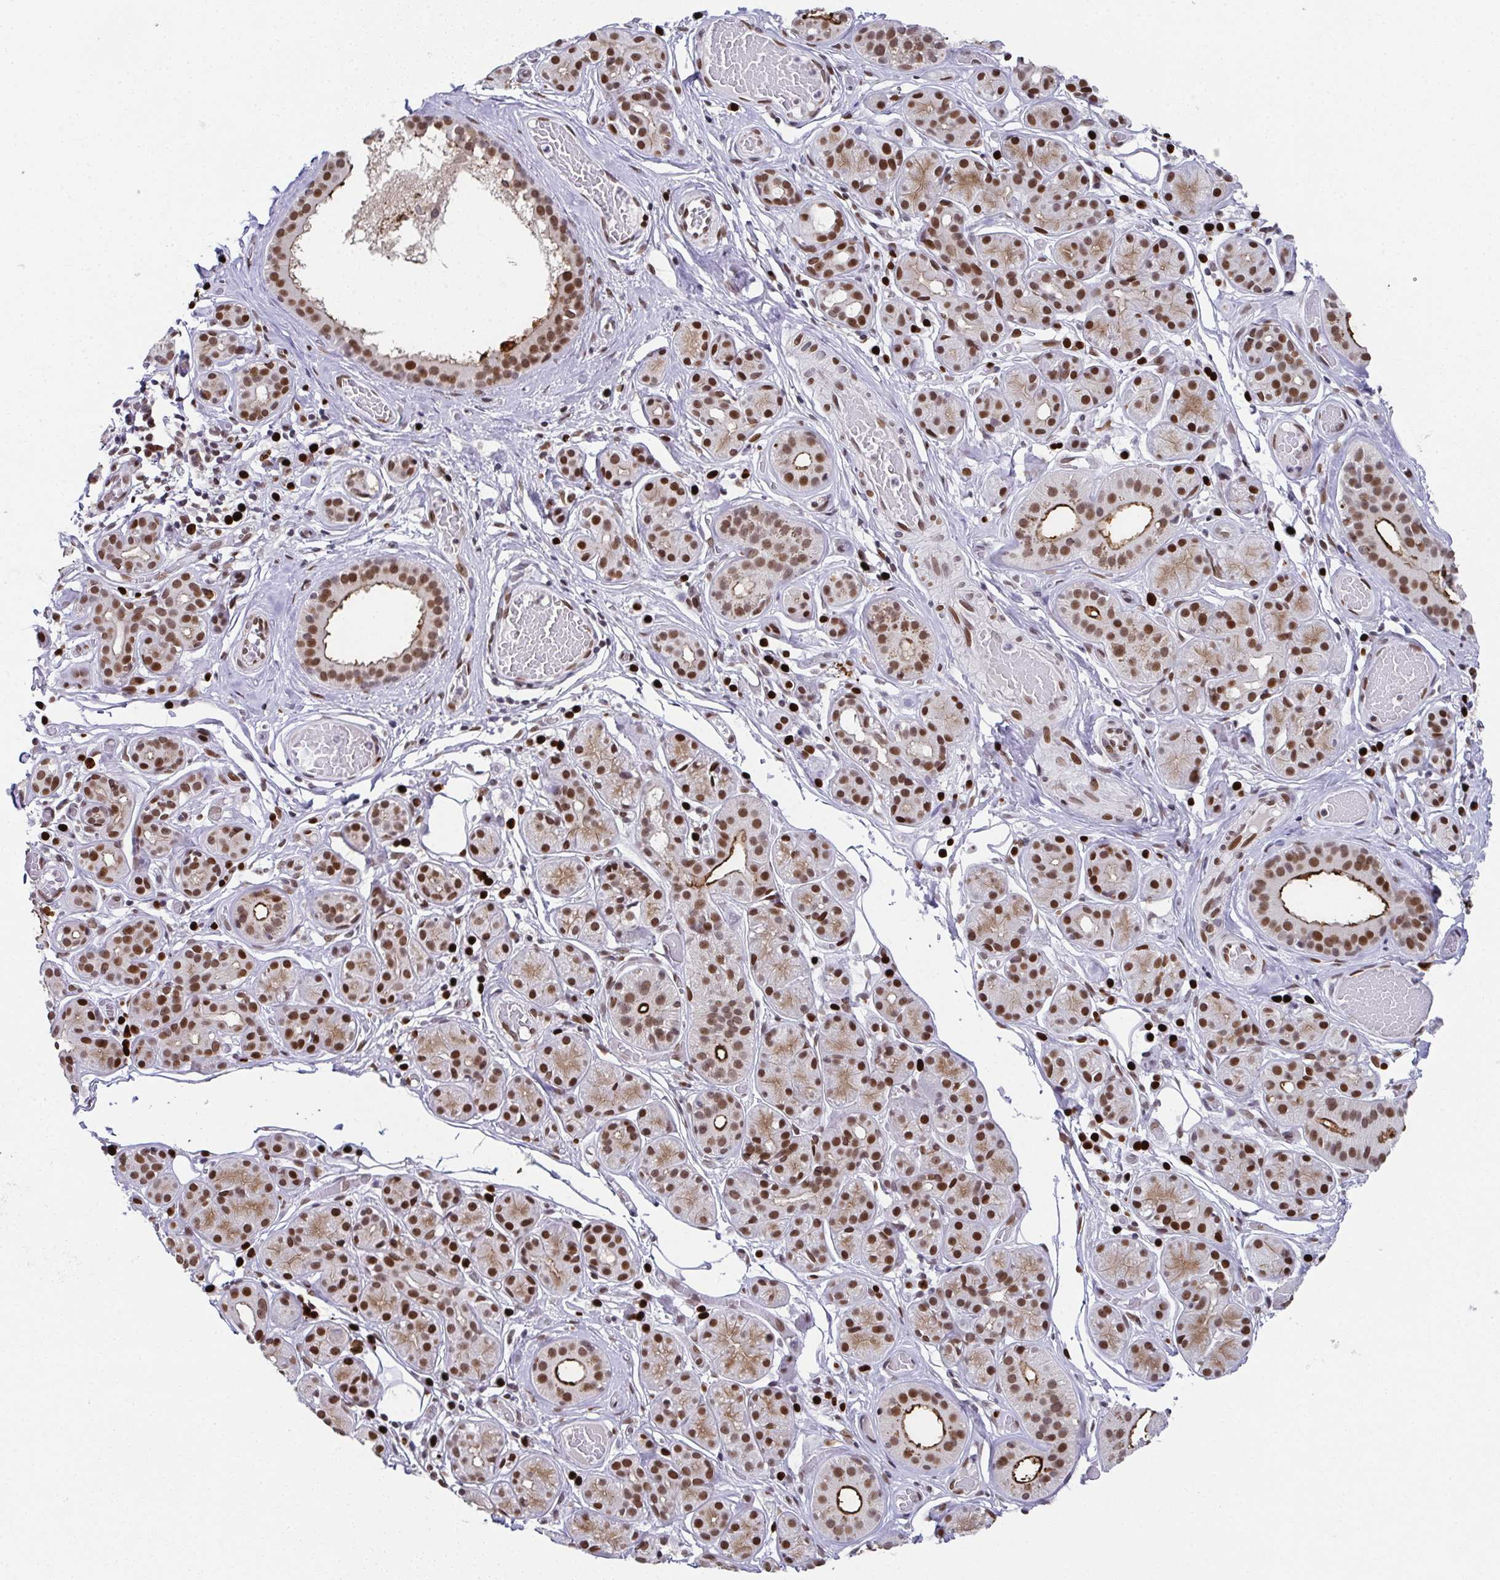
{"staining": {"intensity": "moderate", "quantity": ">75%", "location": "cytoplasmic/membranous,nuclear"}, "tissue": "salivary gland", "cell_type": "Glandular cells", "image_type": "normal", "snomed": [{"axis": "morphology", "description": "Normal tissue, NOS"}, {"axis": "topography", "description": "Salivary gland"}, {"axis": "topography", "description": "Peripheral nerve tissue"}], "caption": "Glandular cells exhibit moderate cytoplasmic/membranous,nuclear staining in about >75% of cells in unremarkable salivary gland. (DAB (3,3'-diaminobenzidine) IHC with brightfield microscopy, high magnification).", "gene": "RB1", "patient": {"sex": "male", "age": 71}}